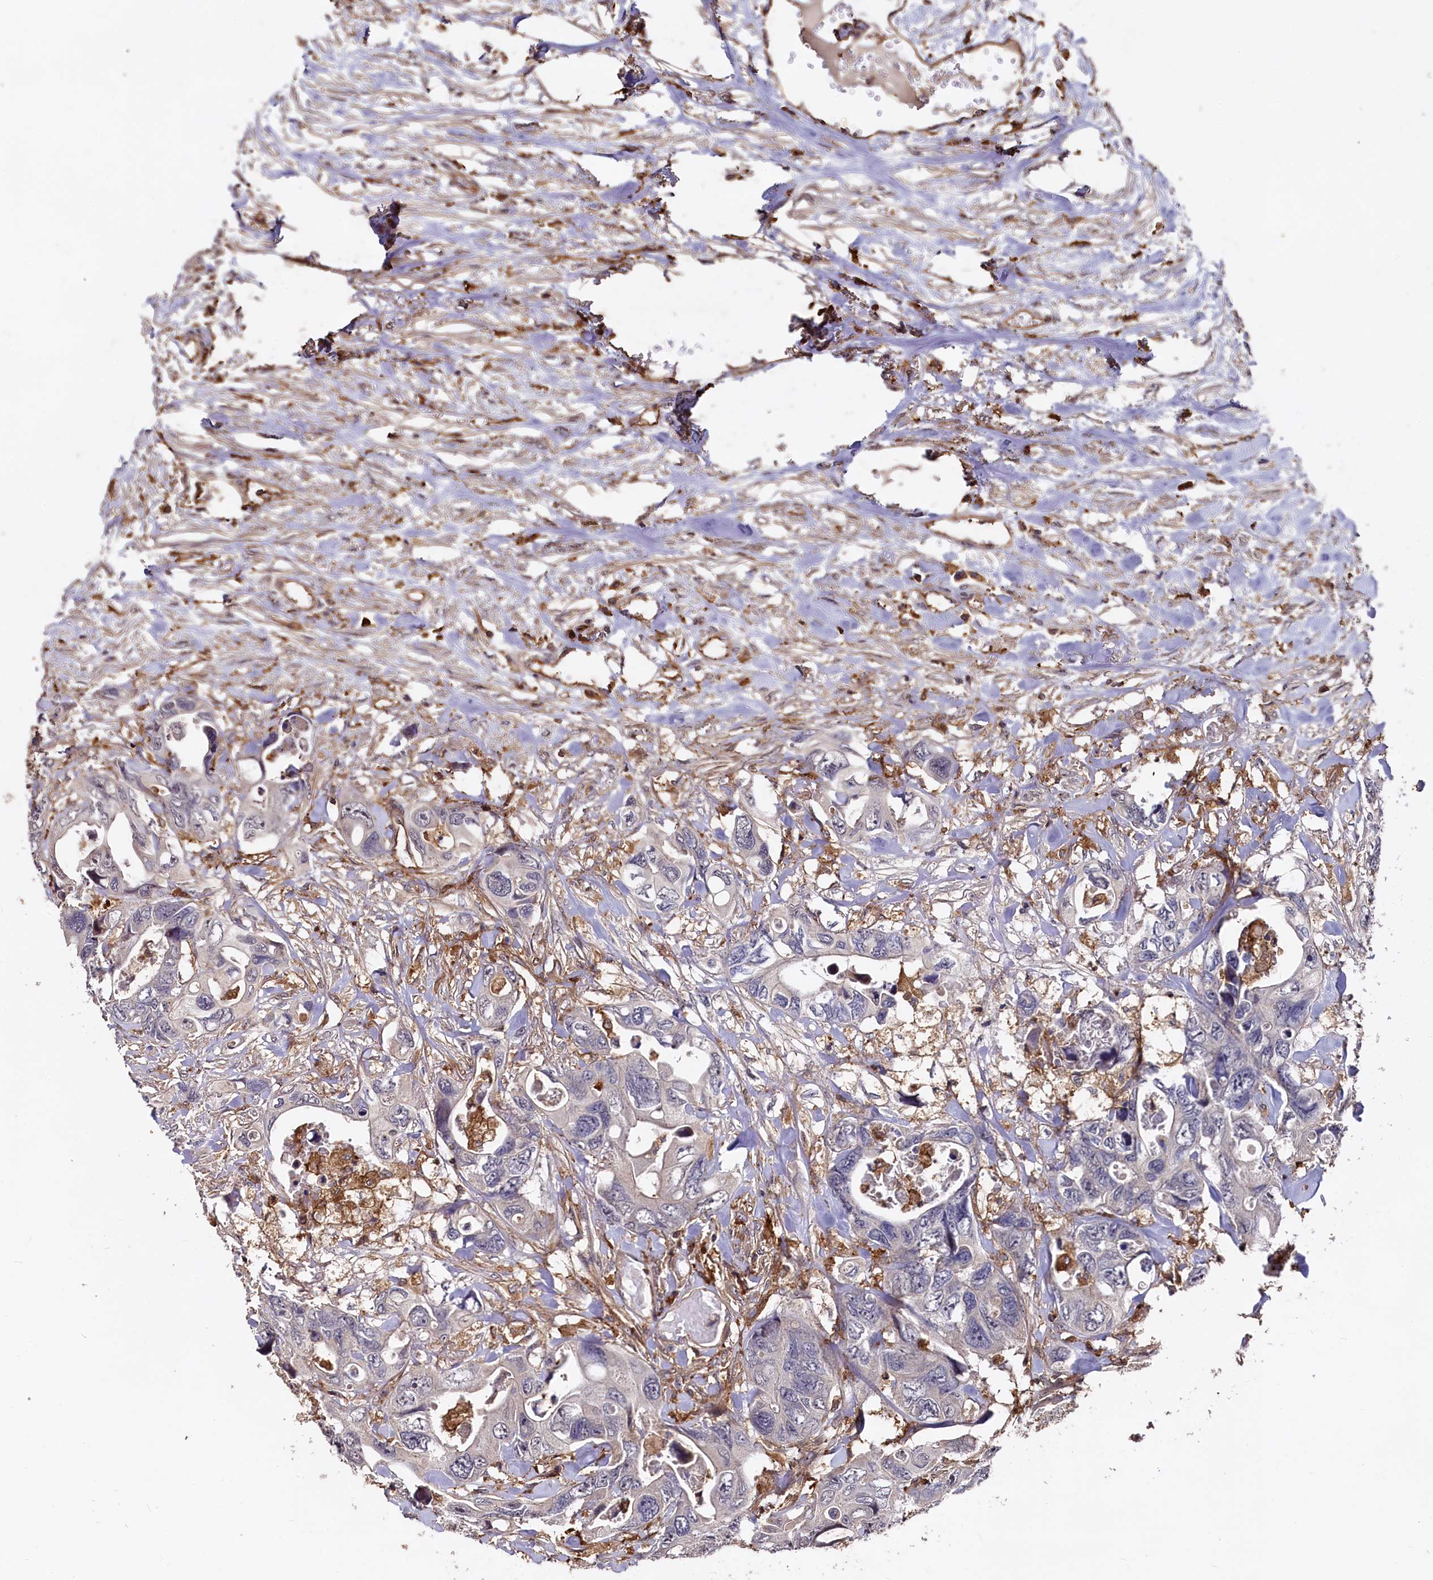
{"staining": {"intensity": "negative", "quantity": "none", "location": "none"}, "tissue": "colorectal cancer", "cell_type": "Tumor cells", "image_type": "cancer", "snomed": [{"axis": "morphology", "description": "Adenocarcinoma, NOS"}, {"axis": "topography", "description": "Rectum"}], "caption": "Immunohistochemistry micrograph of human colorectal adenocarcinoma stained for a protein (brown), which exhibits no positivity in tumor cells.", "gene": "PLEKHO2", "patient": {"sex": "male", "age": 57}}